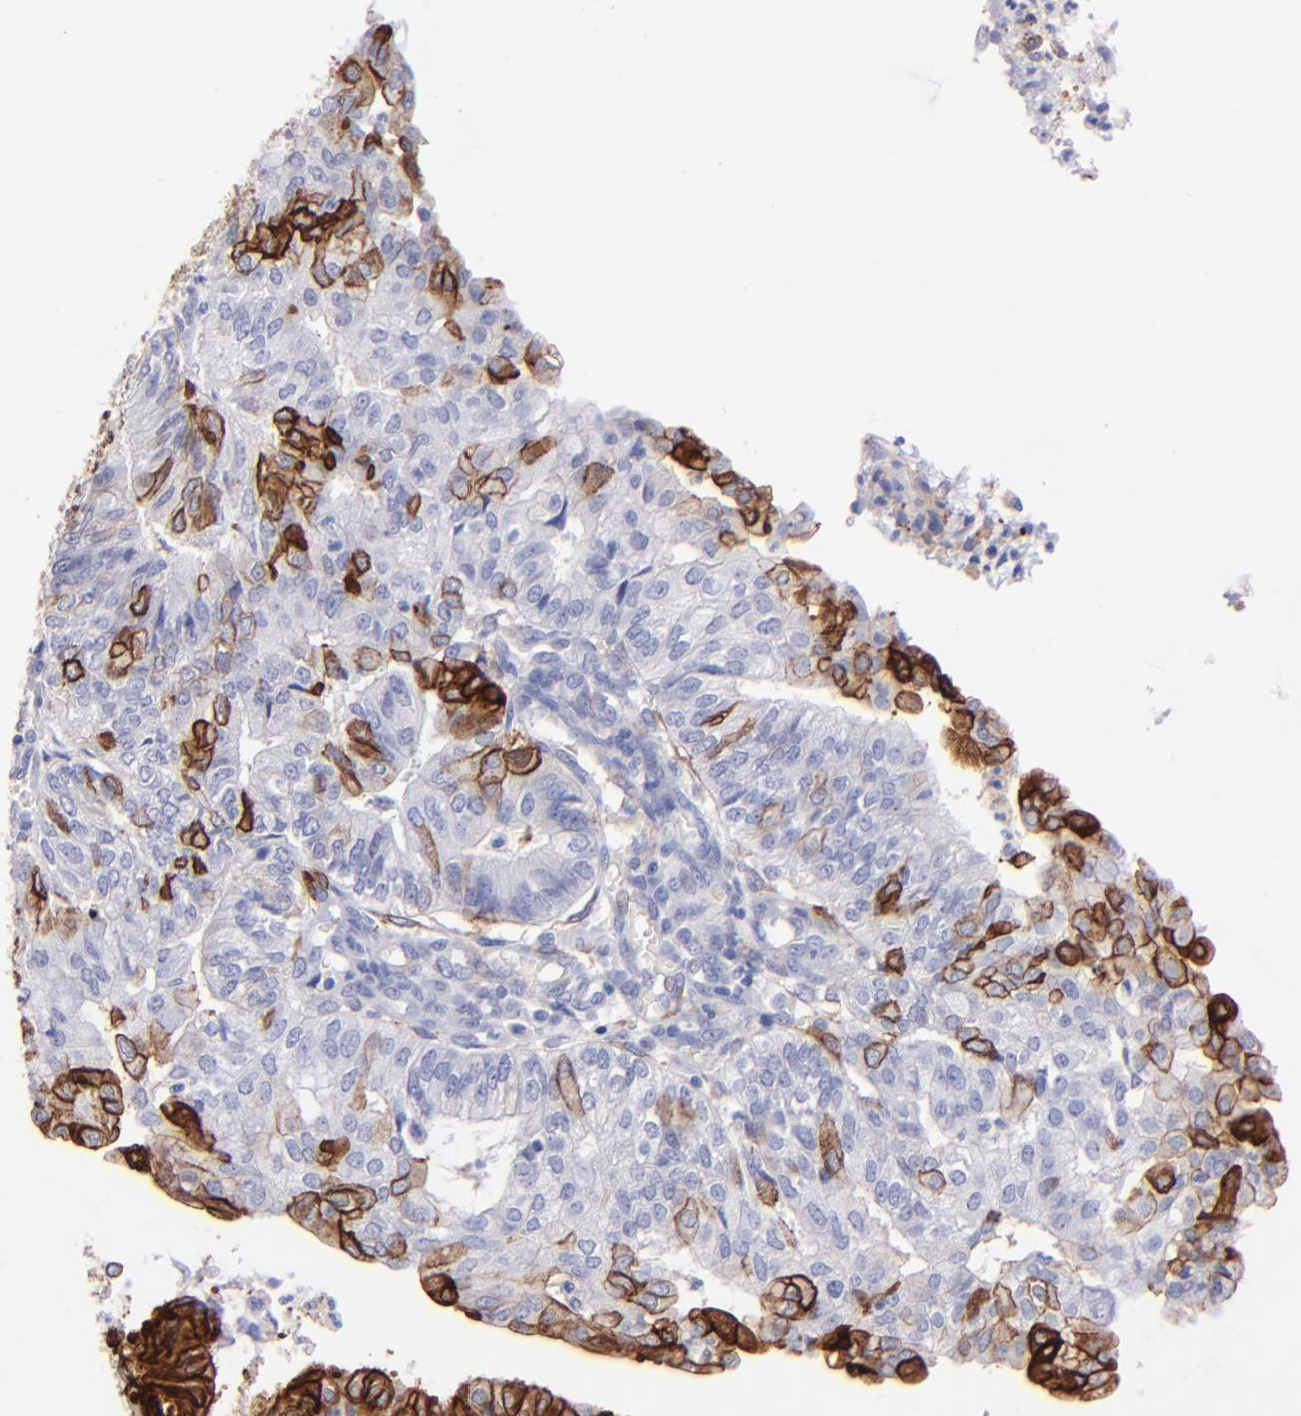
{"staining": {"intensity": "moderate", "quantity": "<25%", "location": "cytoplasmic/membranous"}, "tissue": "endometrial cancer", "cell_type": "Tumor cells", "image_type": "cancer", "snomed": [{"axis": "morphology", "description": "Adenocarcinoma, NOS"}, {"axis": "topography", "description": "Endometrium"}], "caption": "Immunohistochemistry (IHC) of human endometrial cancer shows low levels of moderate cytoplasmic/membranous staining in approximately <25% of tumor cells.", "gene": "AHNAK2", "patient": {"sex": "female", "age": 59}}